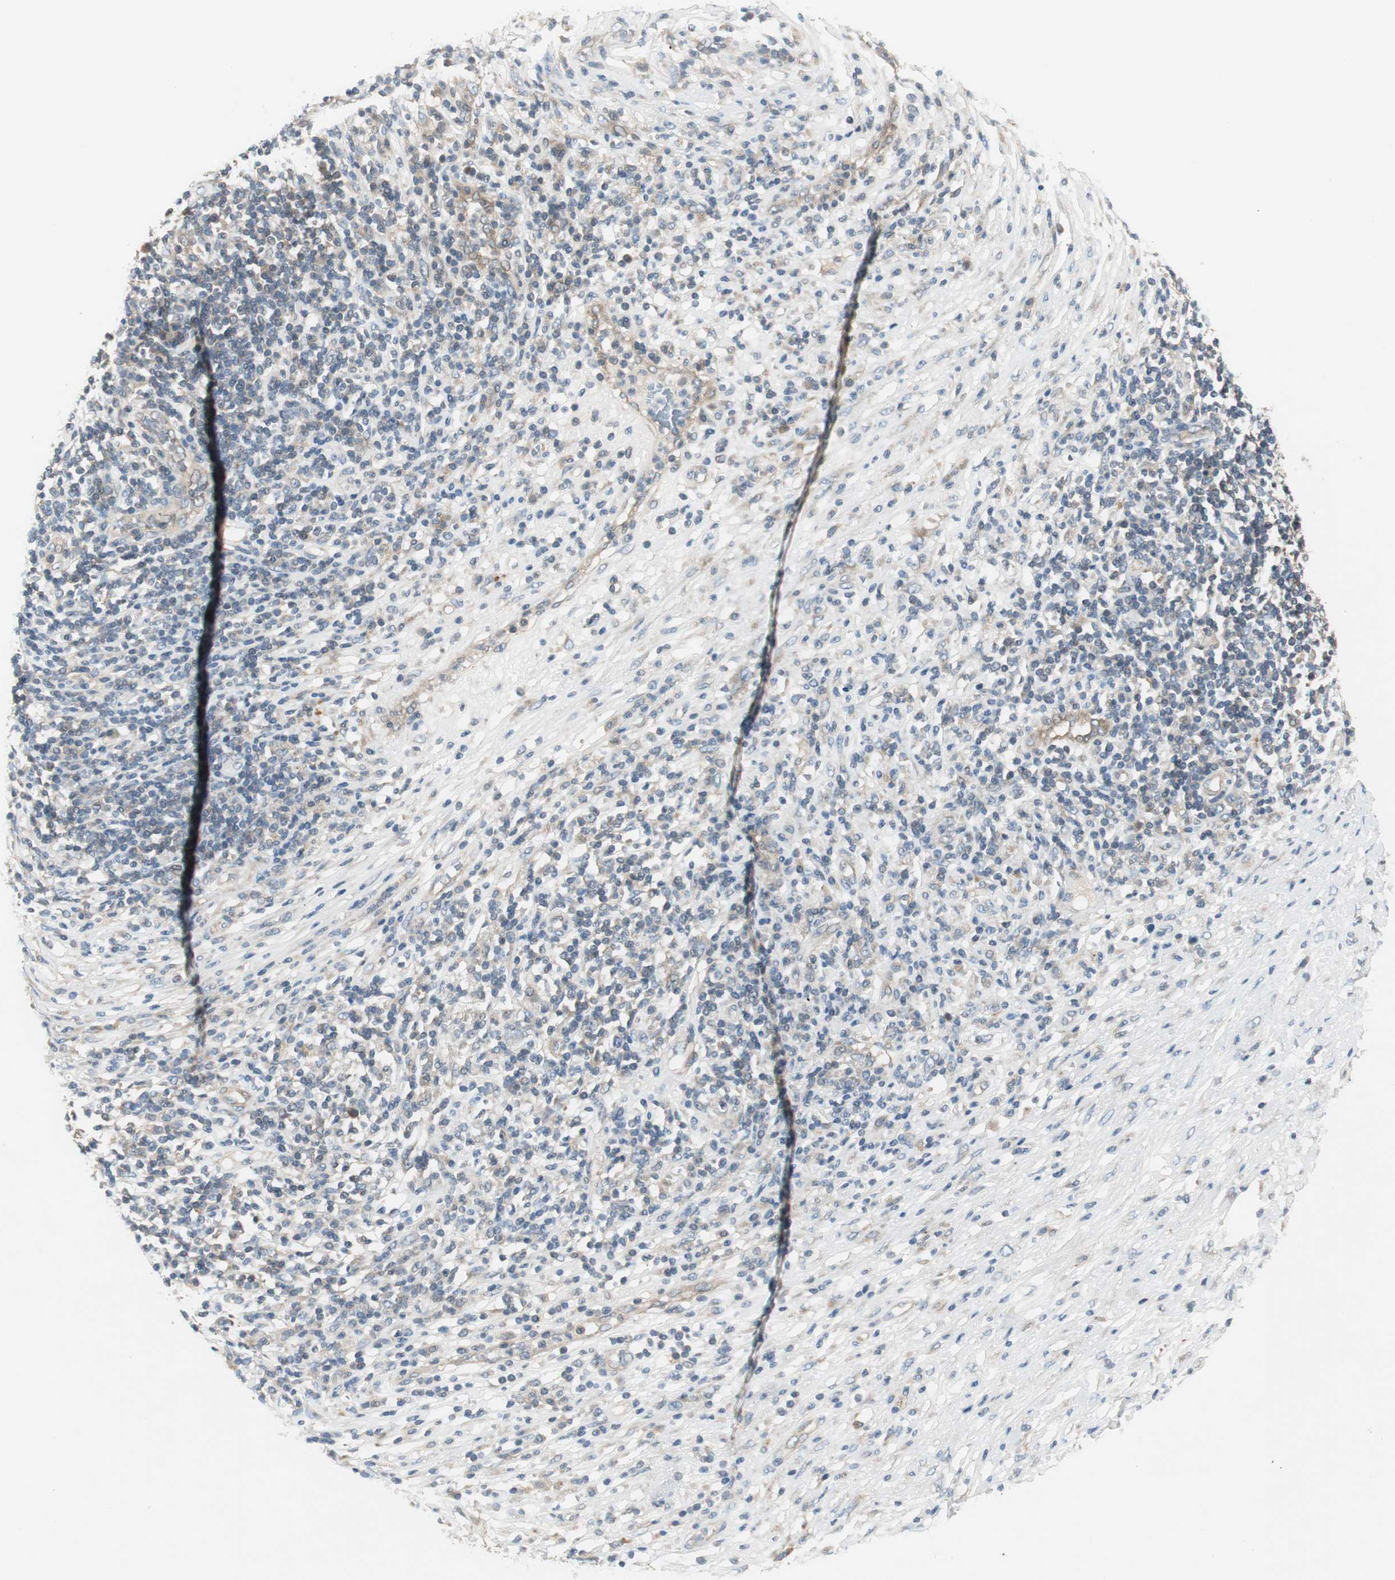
{"staining": {"intensity": "moderate", "quantity": "25%-75%", "location": "cytoplasmic/membranous"}, "tissue": "lymphoma", "cell_type": "Tumor cells", "image_type": "cancer", "snomed": [{"axis": "morphology", "description": "Malignant lymphoma, non-Hodgkin's type, High grade"}, {"axis": "topography", "description": "Lymph node"}], "caption": "This photomicrograph reveals lymphoma stained with immunohistochemistry to label a protein in brown. The cytoplasmic/membranous of tumor cells show moderate positivity for the protein. Nuclei are counter-stained blue.", "gene": "PRKAA1", "patient": {"sex": "female", "age": 84}}